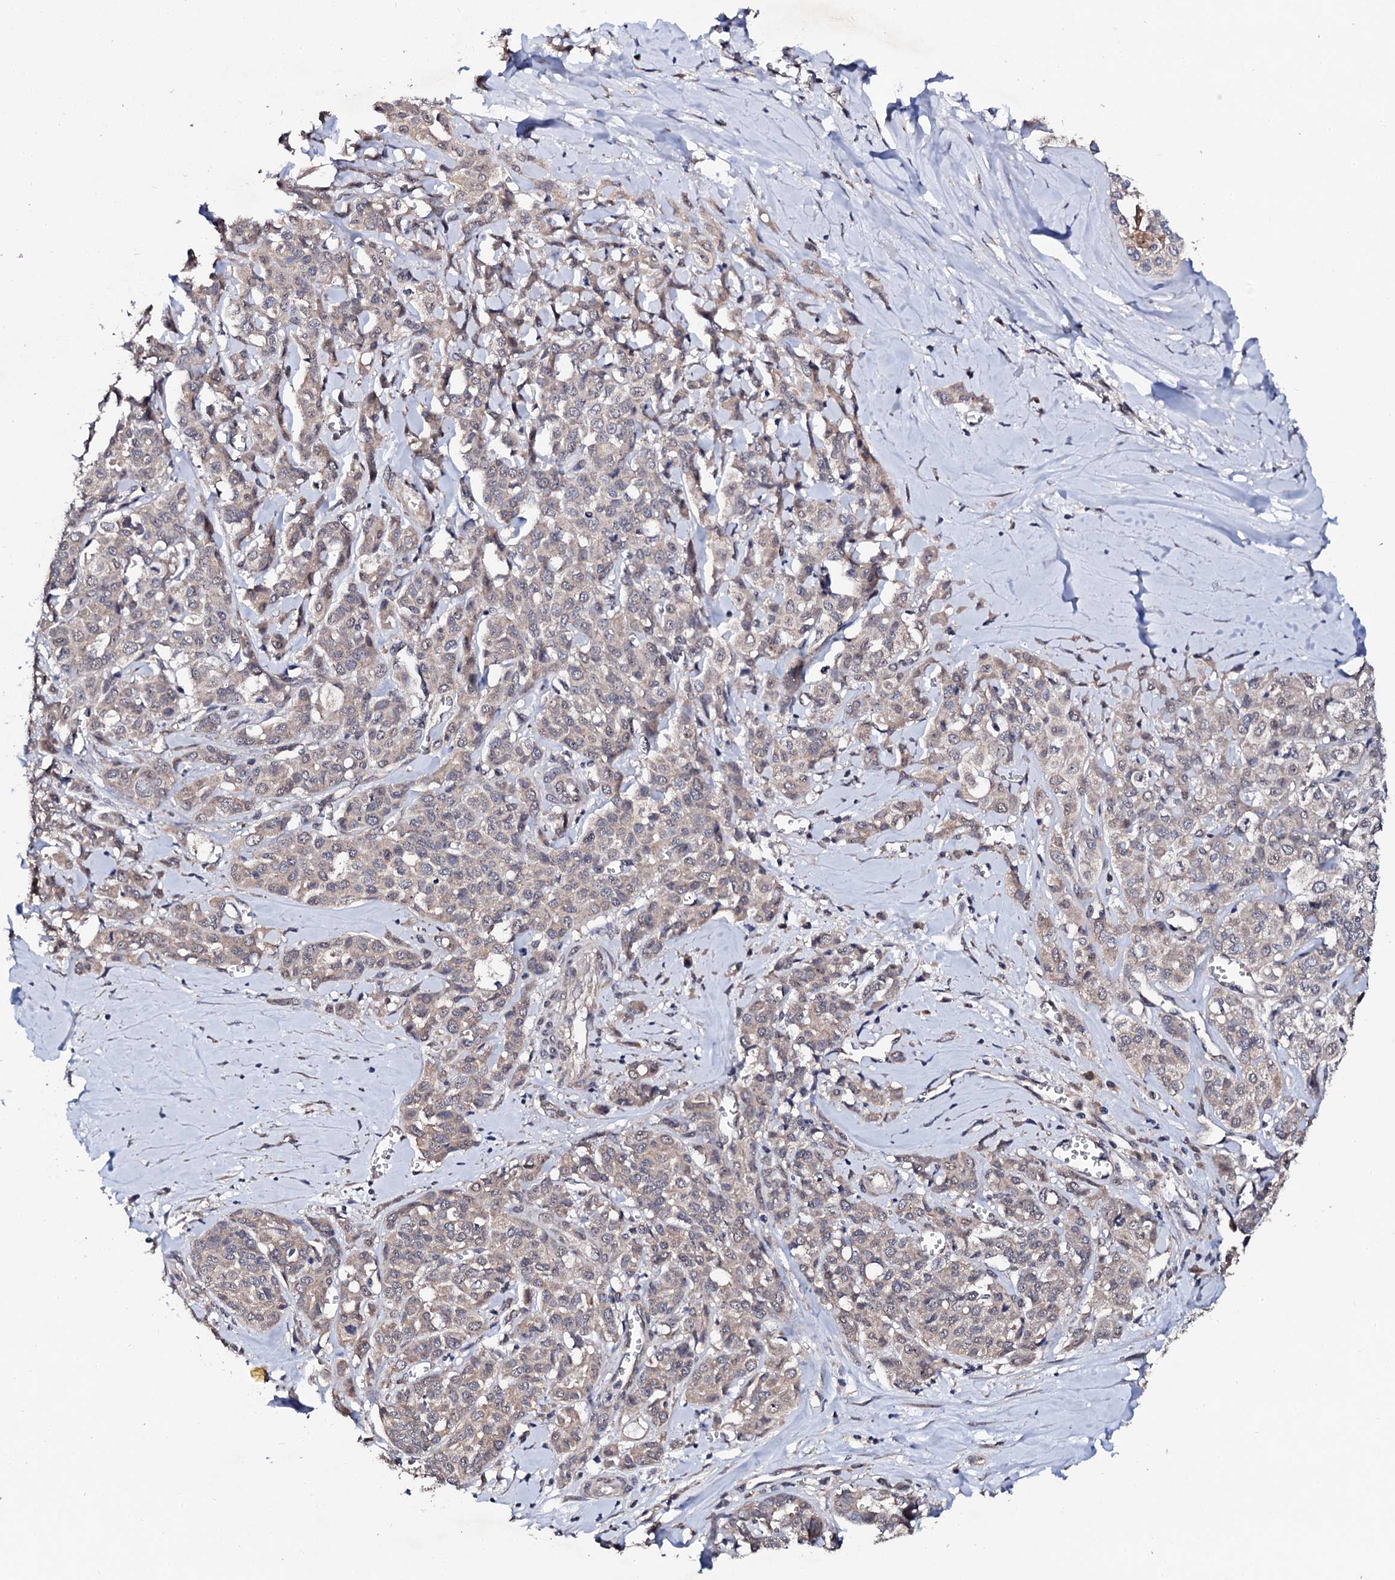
{"staining": {"intensity": "weak", "quantity": "<25%", "location": "cytoplasmic/membranous"}, "tissue": "liver cancer", "cell_type": "Tumor cells", "image_type": "cancer", "snomed": [{"axis": "morphology", "description": "Cholangiocarcinoma"}, {"axis": "topography", "description": "Liver"}], "caption": "IHC photomicrograph of neoplastic tissue: human liver cancer (cholangiocarcinoma) stained with DAB (3,3'-diaminobenzidine) shows no significant protein expression in tumor cells.", "gene": "IP6K1", "patient": {"sex": "female", "age": 77}}